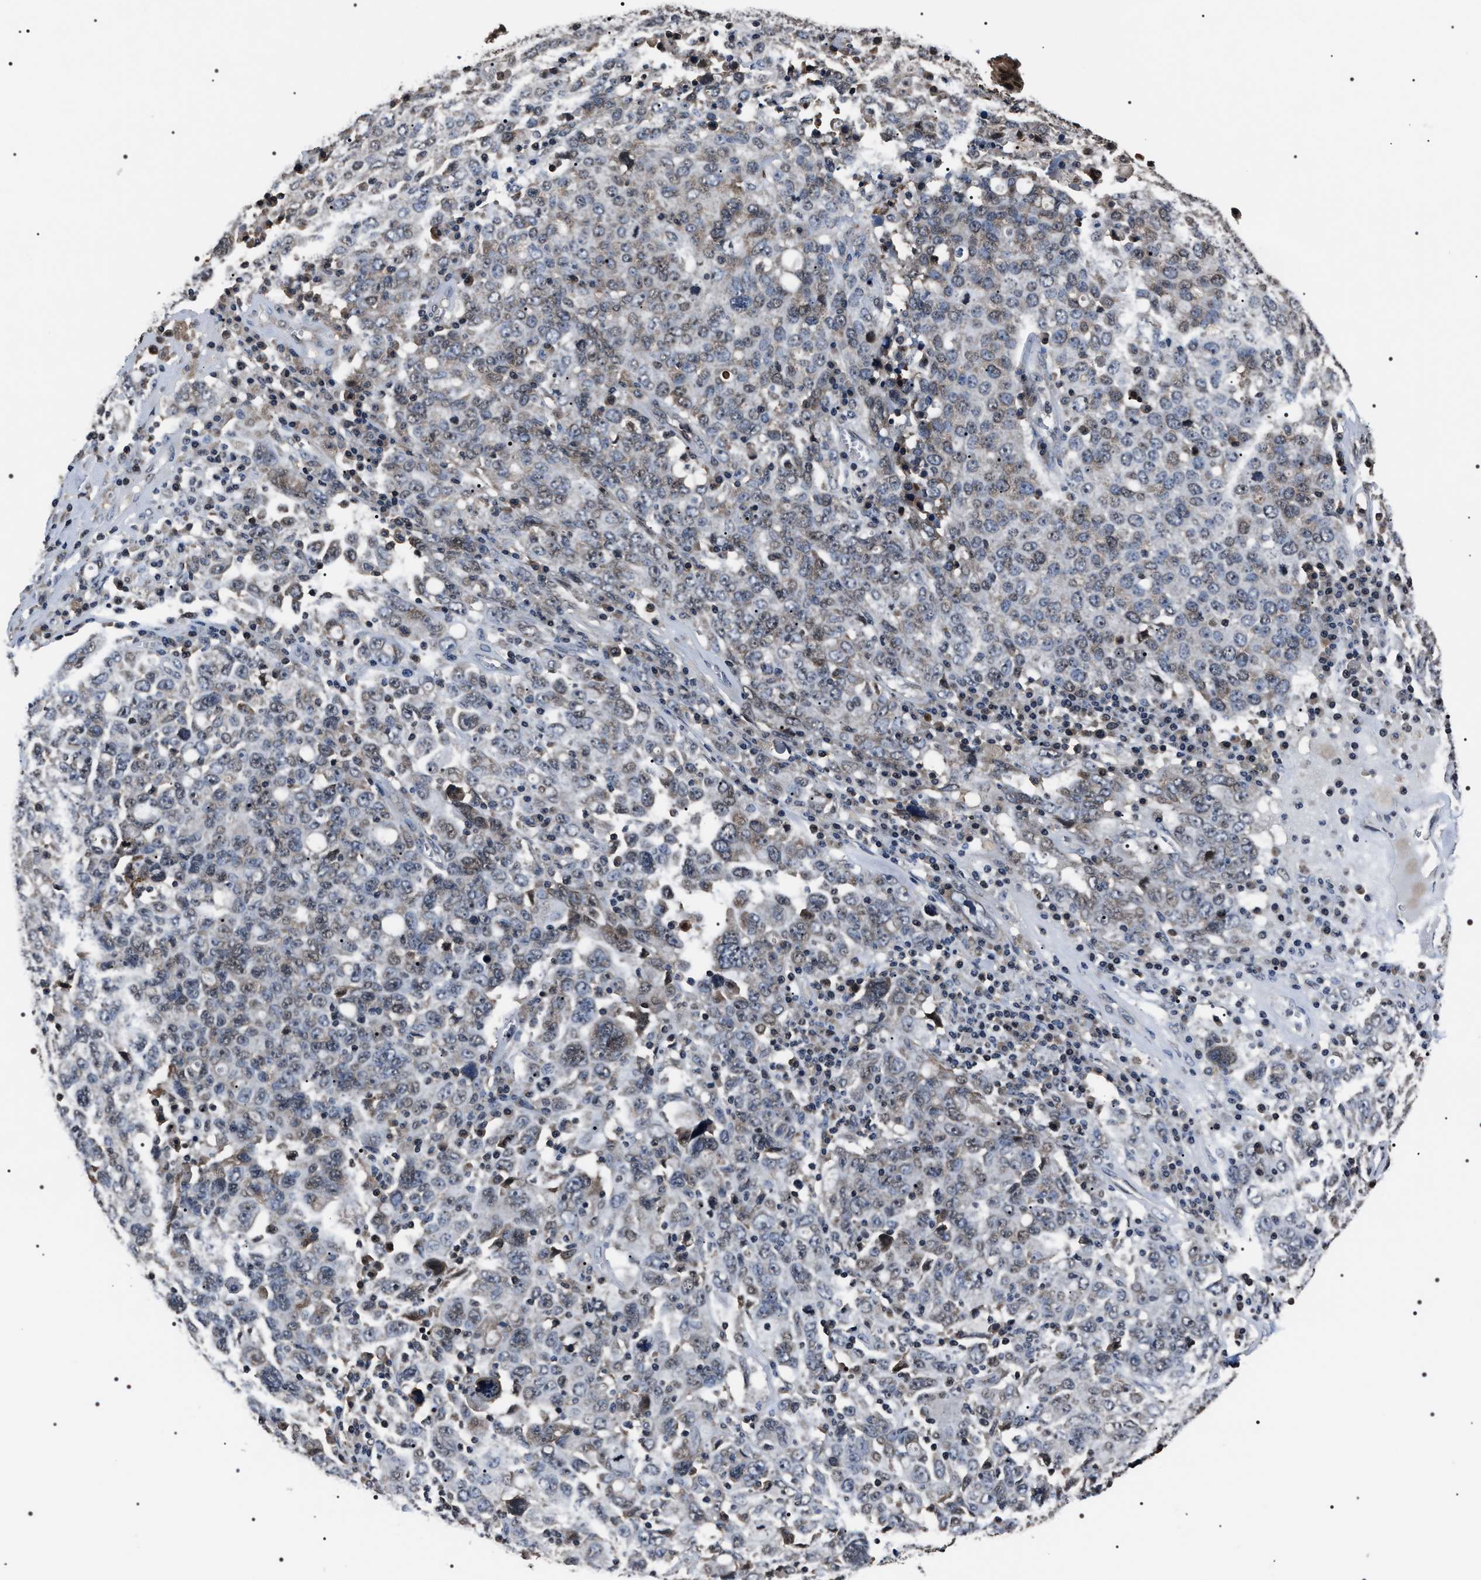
{"staining": {"intensity": "weak", "quantity": "<25%", "location": "cytoplasmic/membranous,nuclear"}, "tissue": "ovarian cancer", "cell_type": "Tumor cells", "image_type": "cancer", "snomed": [{"axis": "morphology", "description": "Carcinoma, endometroid"}, {"axis": "topography", "description": "Ovary"}], "caption": "This micrograph is of endometroid carcinoma (ovarian) stained with immunohistochemistry (IHC) to label a protein in brown with the nuclei are counter-stained blue. There is no staining in tumor cells. (Immunohistochemistry, brightfield microscopy, high magnification).", "gene": "SIPA1", "patient": {"sex": "female", "age": 62}}